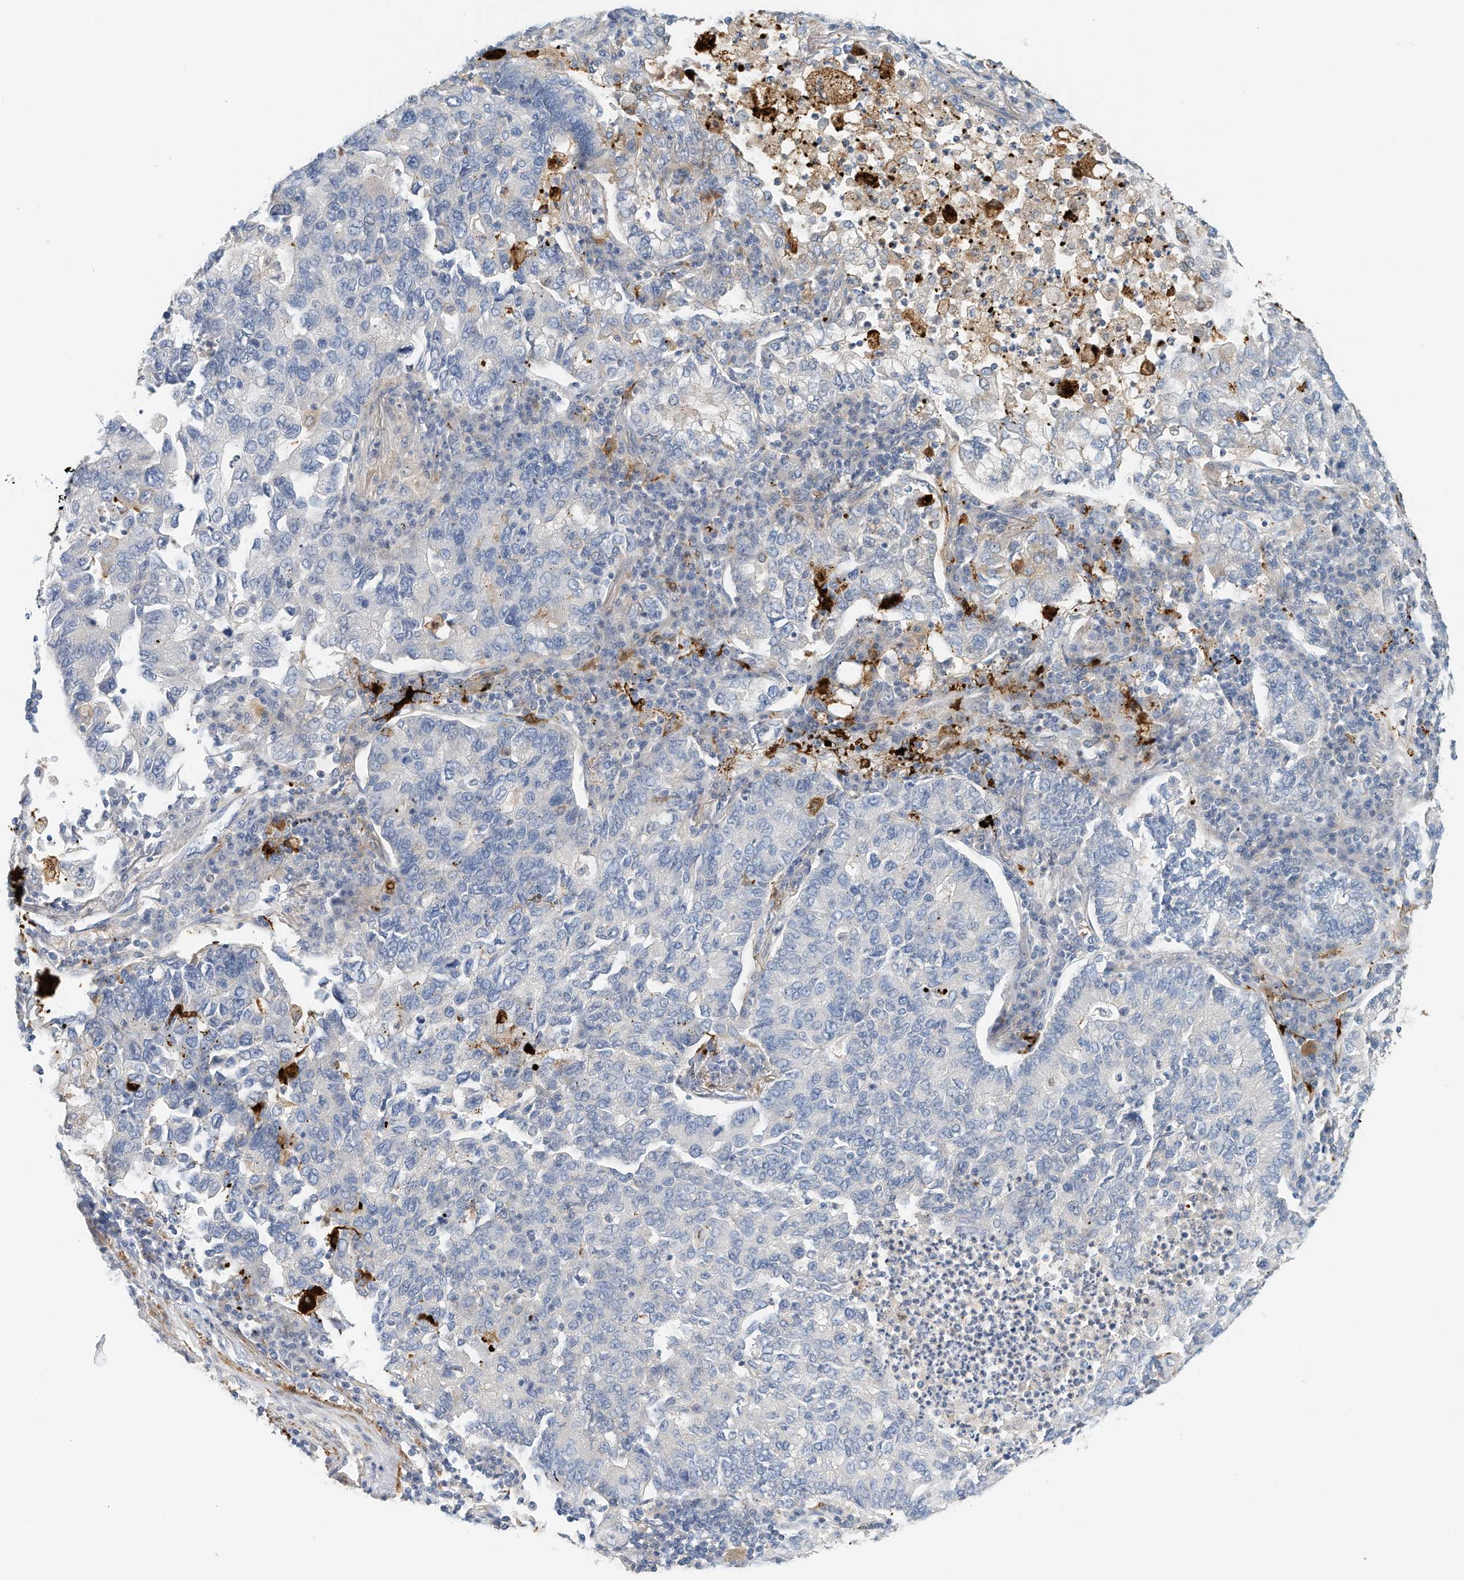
{"staining": {"intensity": "negative", "quantity": "none", "location": "none"}, "tissue": "lung cancer", "cell_type": "Tumor cells", "image_type": "cancer", "snomed": [{"axis": "morphology", "description": "Adenocarcinoma, NOS"}, {"axis": "topography", "description": "Lung"}], "caption": "The micrograph shows no significant staining in tumor cells of lung adenocarcinoma.", "gene": "MICAL1", "patient": {"sex": "male", "age": 49}}